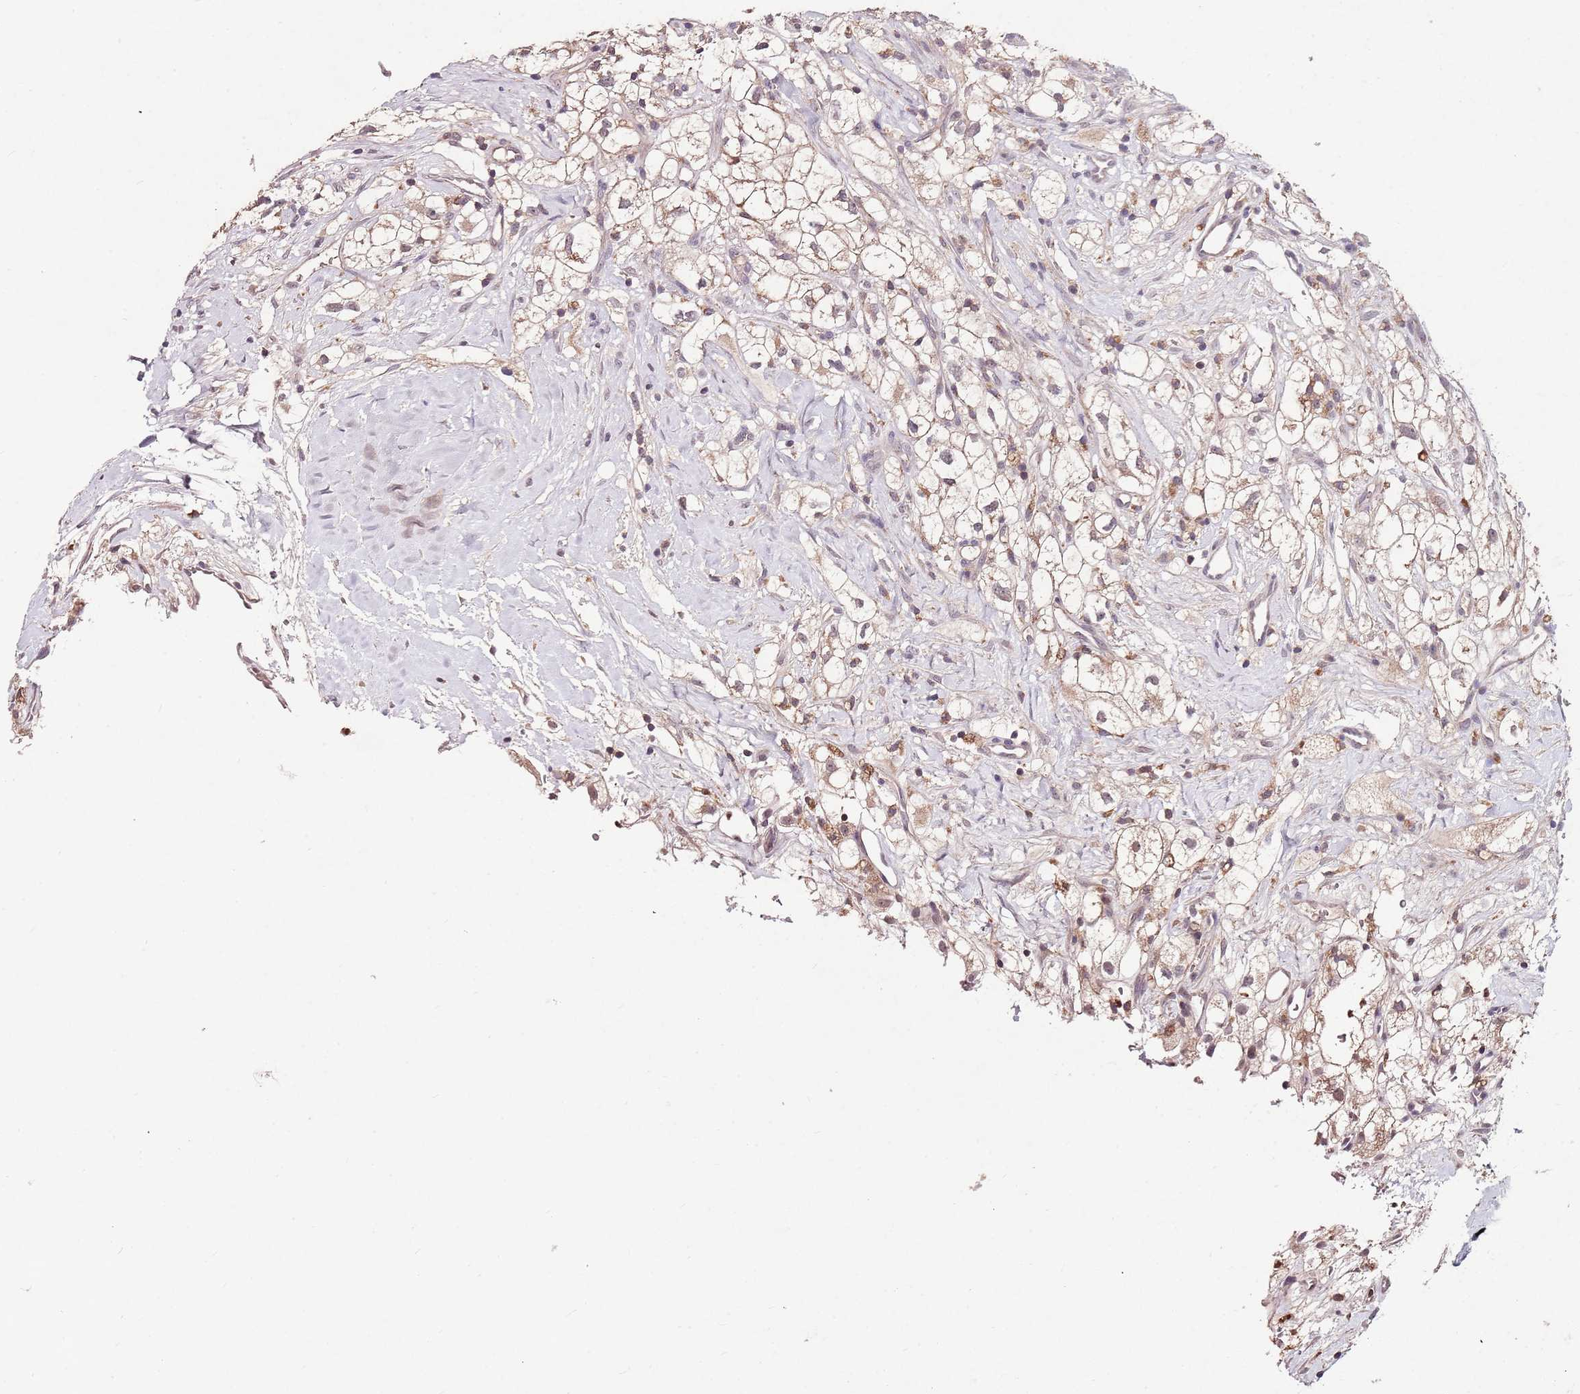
{"staining": {"intensity": "weak", "quantity": "25%-75%", "location": "cytoplasmic/membranous"}, "tissue": "renal cancer", "cell_type": "Tumor cells", "image_type": "cancer", "snomed": [{"axis": "morphology", "description": "Adenocarcinoma, NOS"}, {"axis": "topography", "description": "Kidney"}], "caption": "The micrograph demonstrates a brown stain indicating the presence of a protein in the cytoplasmic/membranous of tumor cells in adenocarcinoma (renal).", "gene": "NRDE2", "patient": {"sex": "male", "age": 59}}